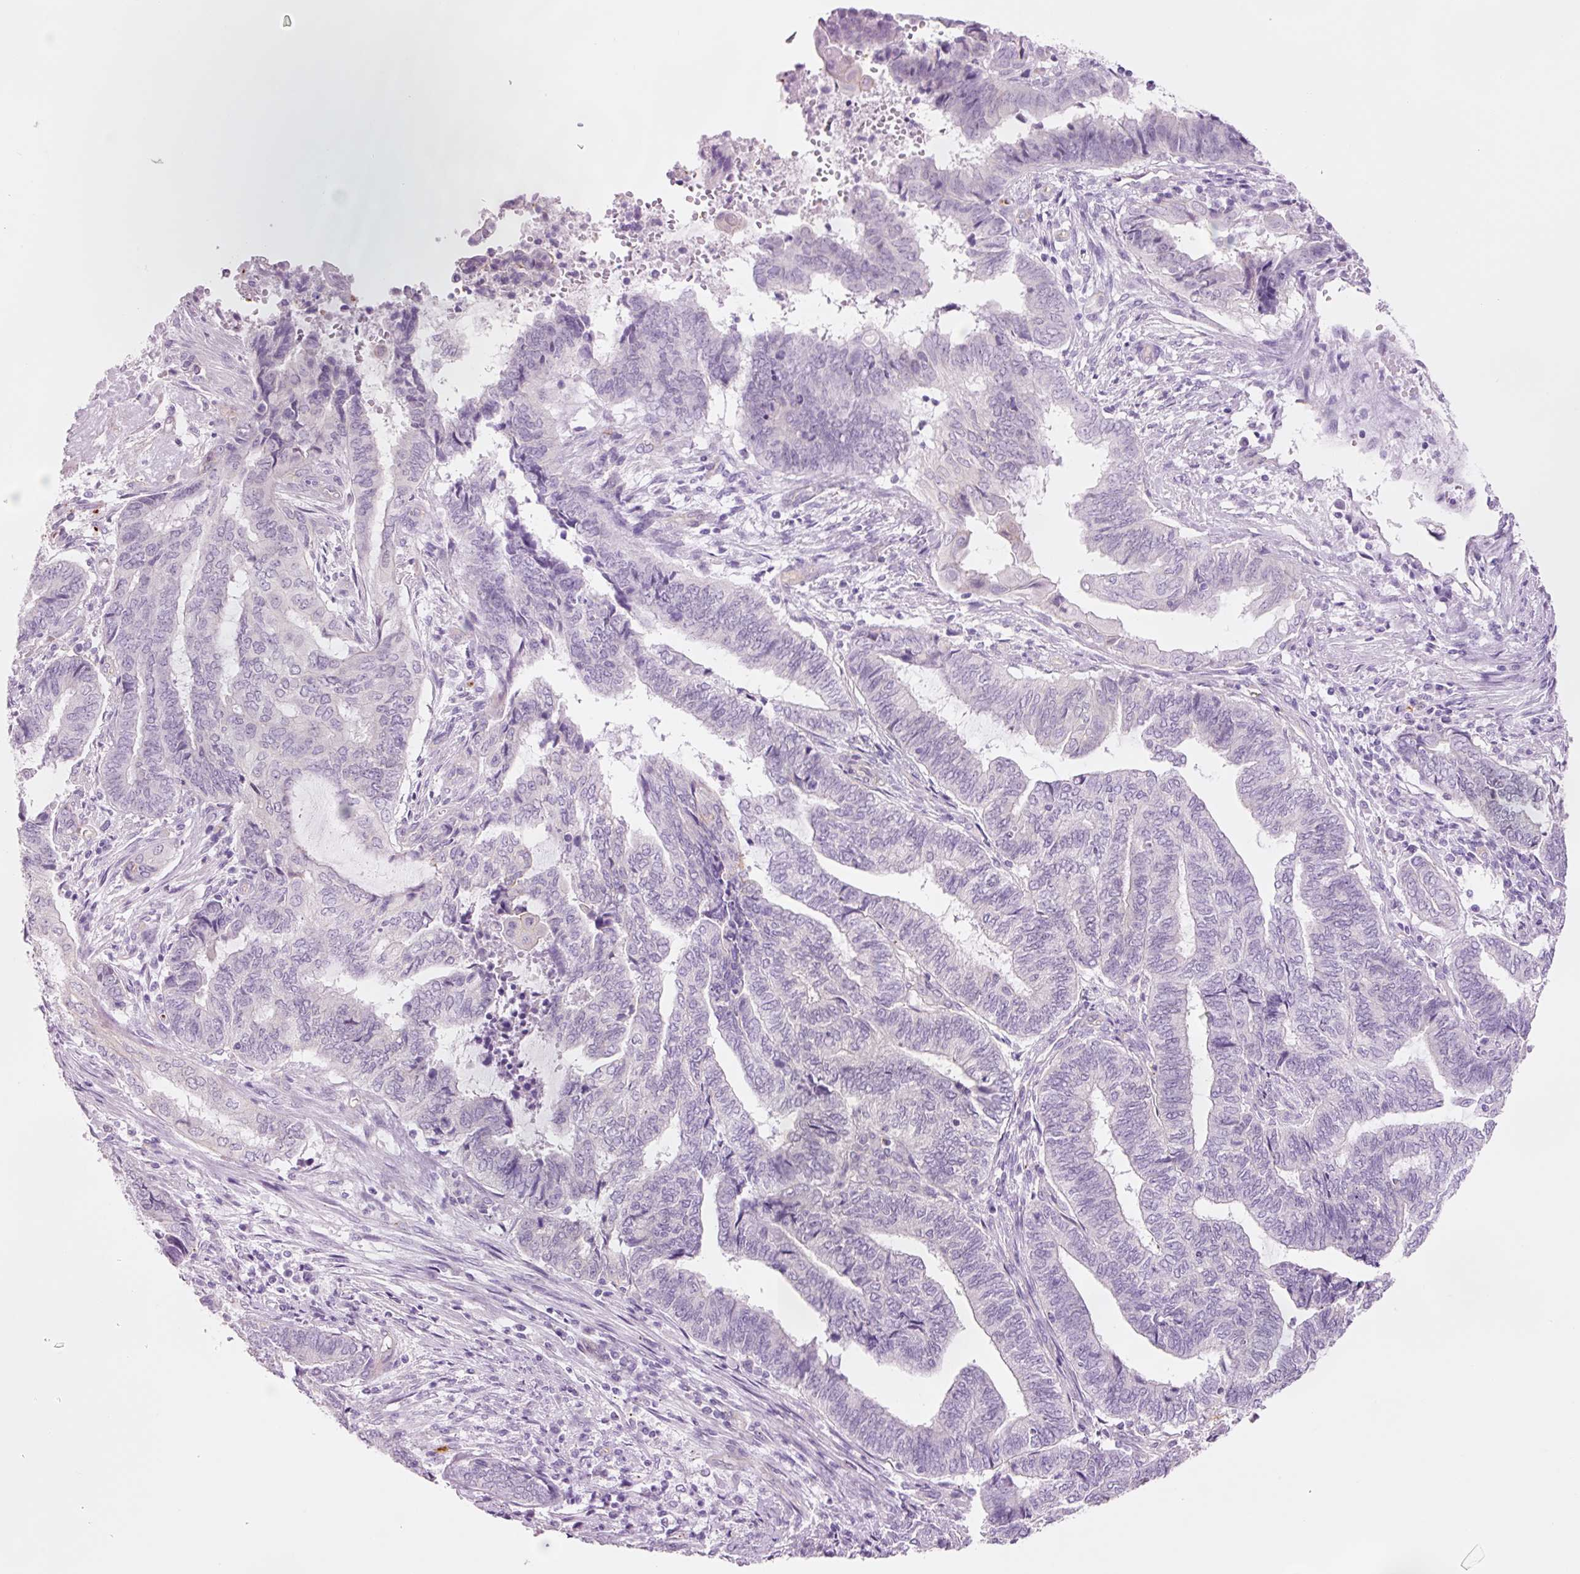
{"staining": {"intensity": "negative", "quantity": "none", "location": "none"}, "tissue": "endometrial cancer", "cell_type": "Tumor cells", "image_type": "cancer", "snomed": [{"axis": "morphology", "description": "Adenocarcinoma, NOS"}, {"axis": "topography", "description": "Uterus"}, {"axis": "topography", "description": "Endometrium"}], "caption": "Immunohistochemical staining of endometrial cancer shows no significant expression in tumor cells.", "gene": "HSPA4L", "patient": {"sex": "female", "age": 70}}